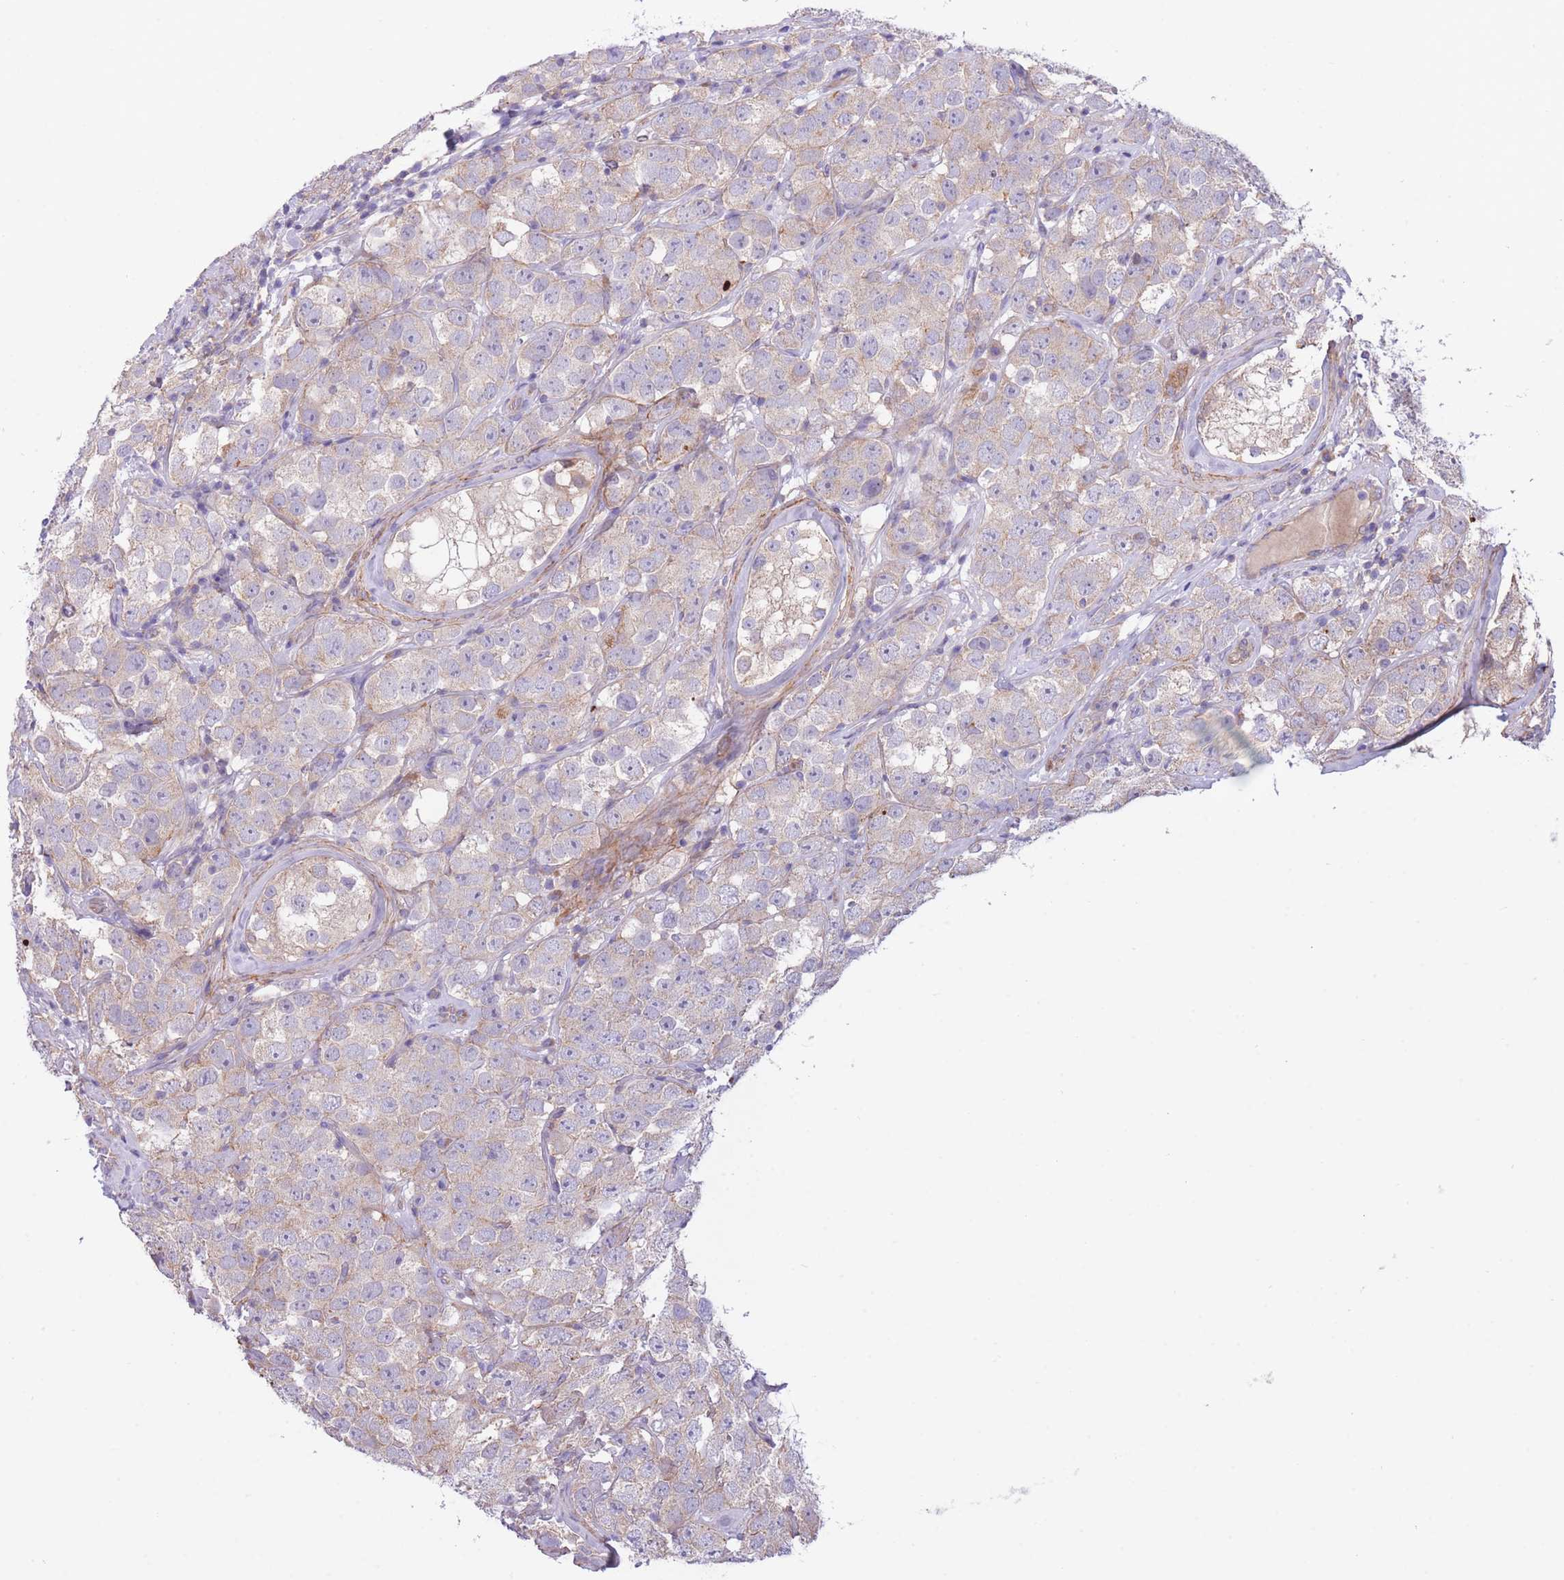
{"staining": {"intensity": "negative", "quantity": "none", "location": "none"}, "tissue": "testis cancer", "cell_type": "Tumor cells", "image_type": "cancer", "snomed": [{"axis": "morphology", "description": "Seminoma, NOS"}, {"axis": "topography", "description": "Testis"}], "caption": "Immunohistochemistry photomicrograph of neoplastic tissue: human seminoma (testis) stained with DAB demonstrates no significant protein expression in tumor cells.", "gene": "ATP13A2", "patient": {"sex": "male", "age": 28}}